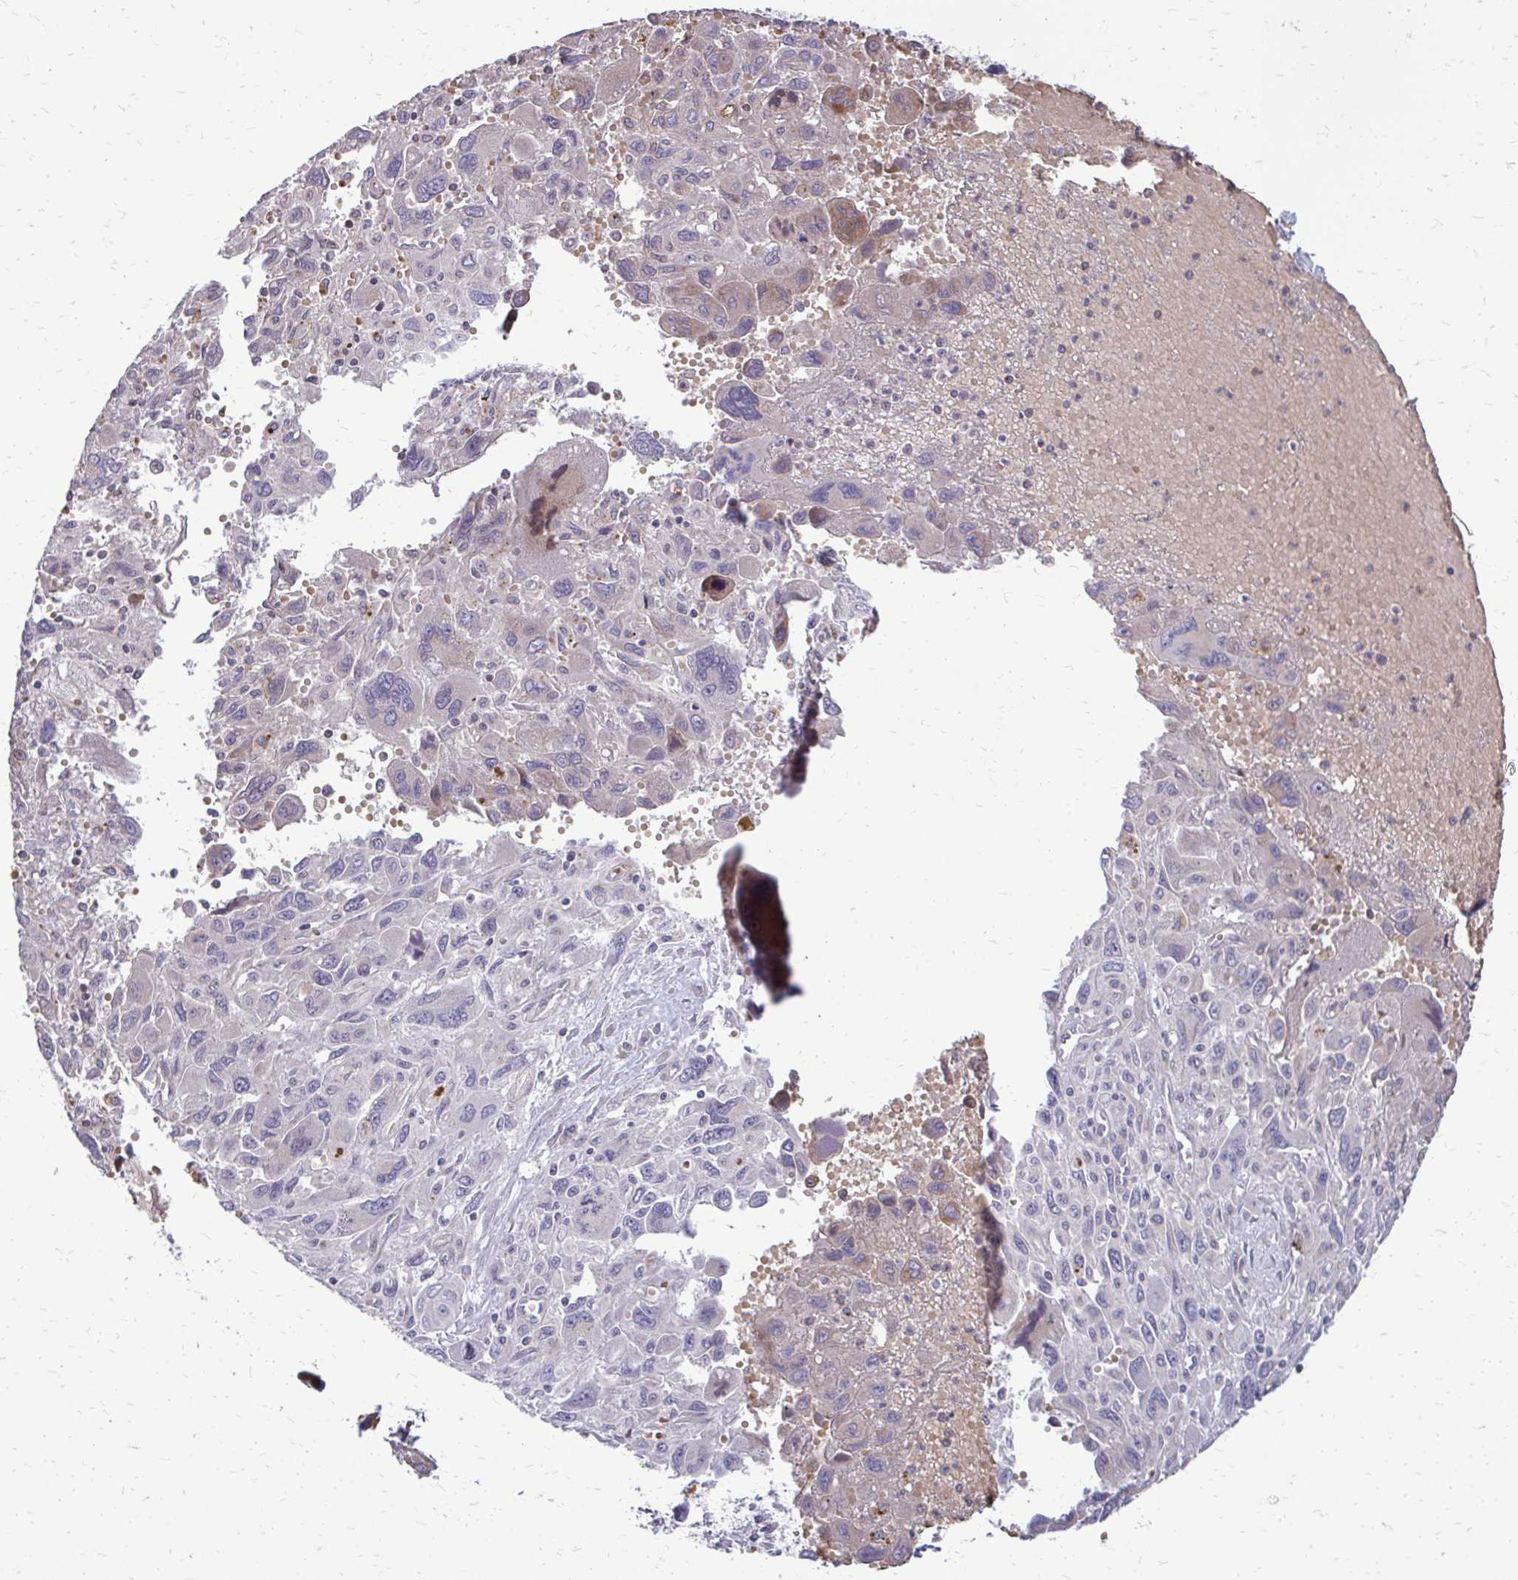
{"staining": {"intensity": "negative", "quantity": "none", "location": "none"}, "tissue": "pancreatic cancer", "cell_type": "Tumor cells", "image_type": "cancer", "snomed": [{"axis": "morphology", "description": "Adenocarcinoma, NOS"}, {"axis": "topography", "description": "Pancreas"}], "caption": "A high-resolution histopathology image shows immunohistochemistry staining of pancreatic cancer (adenocarcinoma), which demonstrates no significant positivity in tumor cells.", "gene": "FUNDC2", "patient": {"sex": "female", "age": 47}}